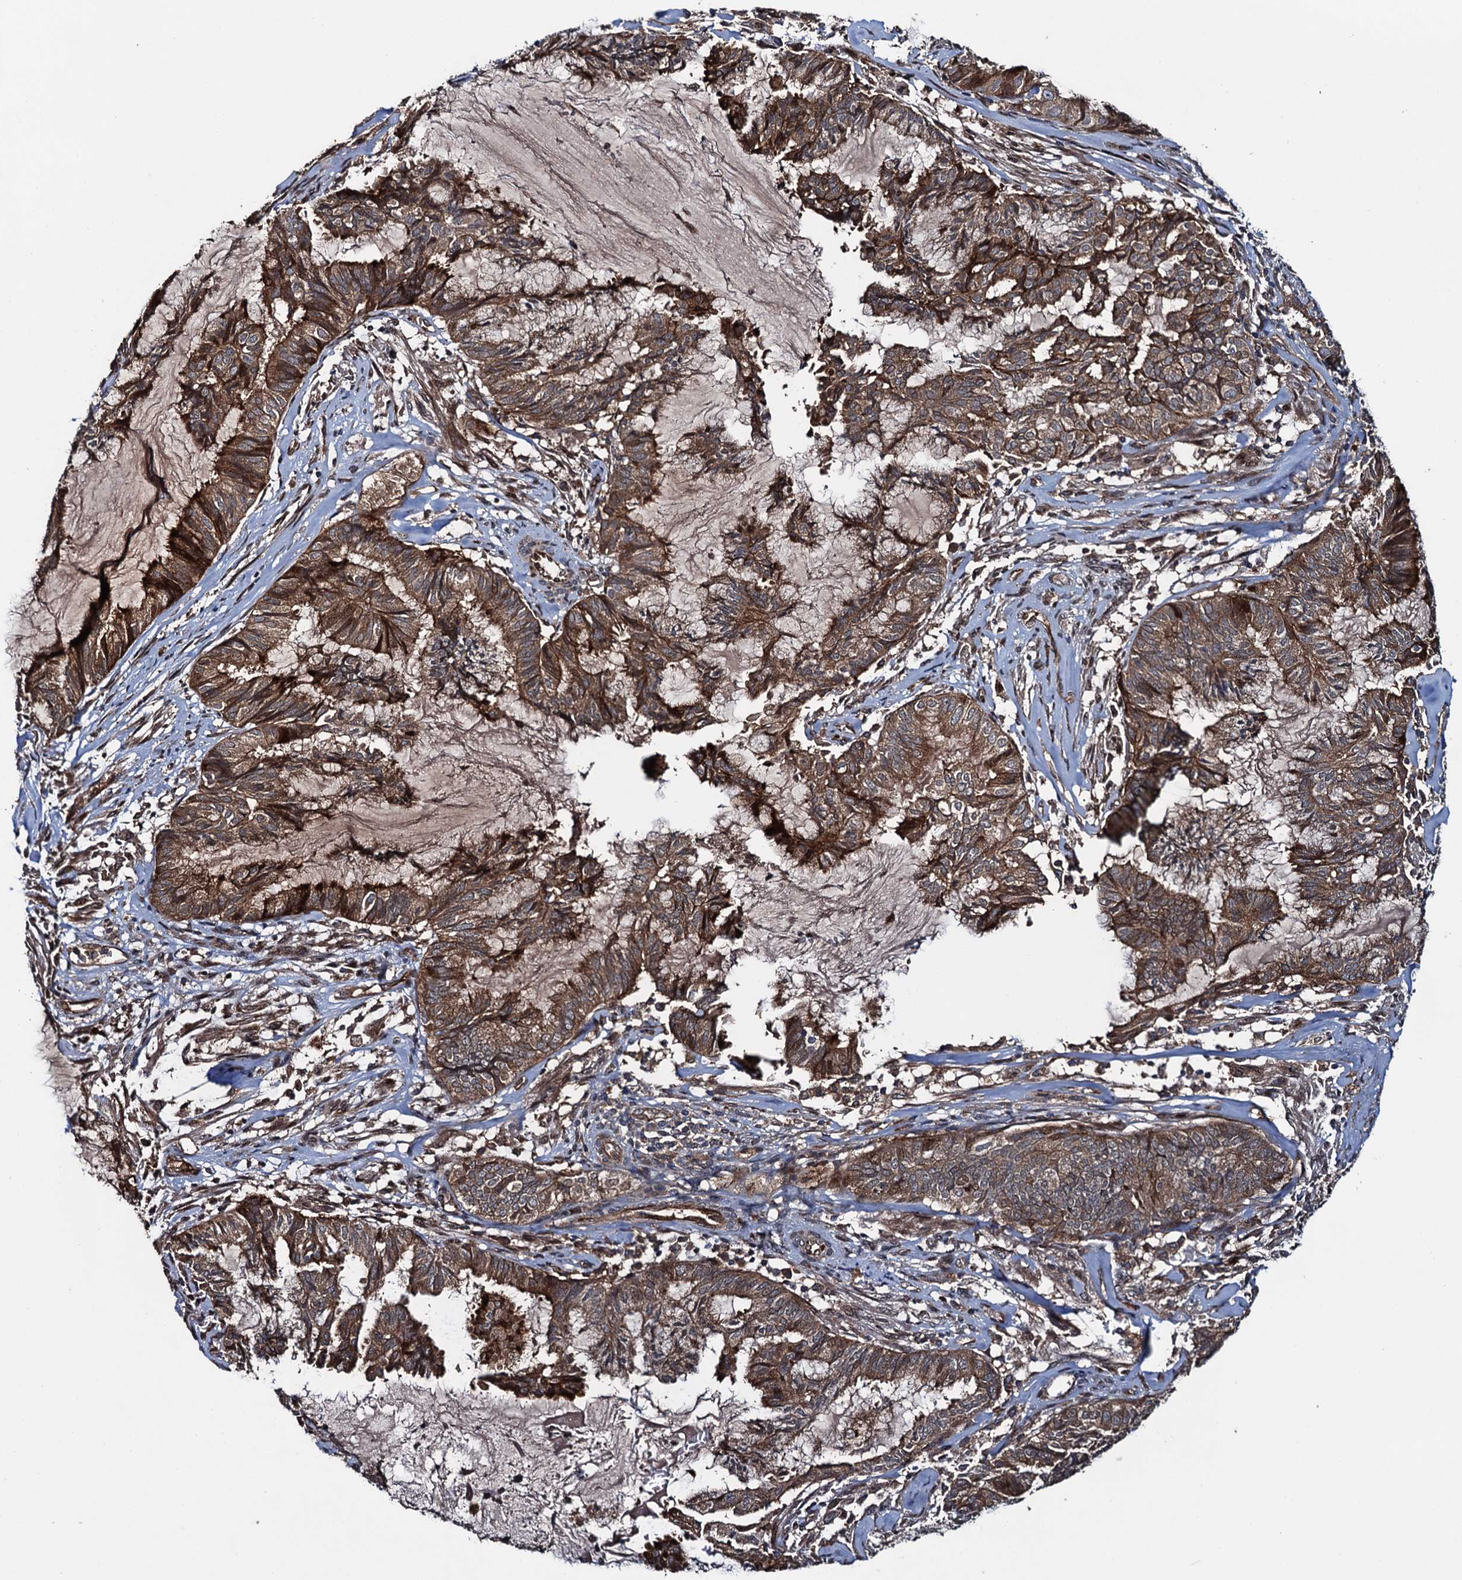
{"staining": {"intensity": "moderate", "quantity": ">75%", "location": "cytoplasmic/membranous"}, "tissue": "endometrial cancer", "cell_type": "Tumor cells", "image_type": "cancer", "snomed": [{"axis": "morphology", "description": "Adenocarcinoma, NOS"}, {"axis": "topography", "description": "Endometrium"}], "caption": "Tumor cells reveal medium levels of moderate cytoplasmic/membranous positivity in approximately >75% of cells in endometrial cancer.", "gene": "RHOBTB1", "patient": {"sex": "female", "age": 86}}